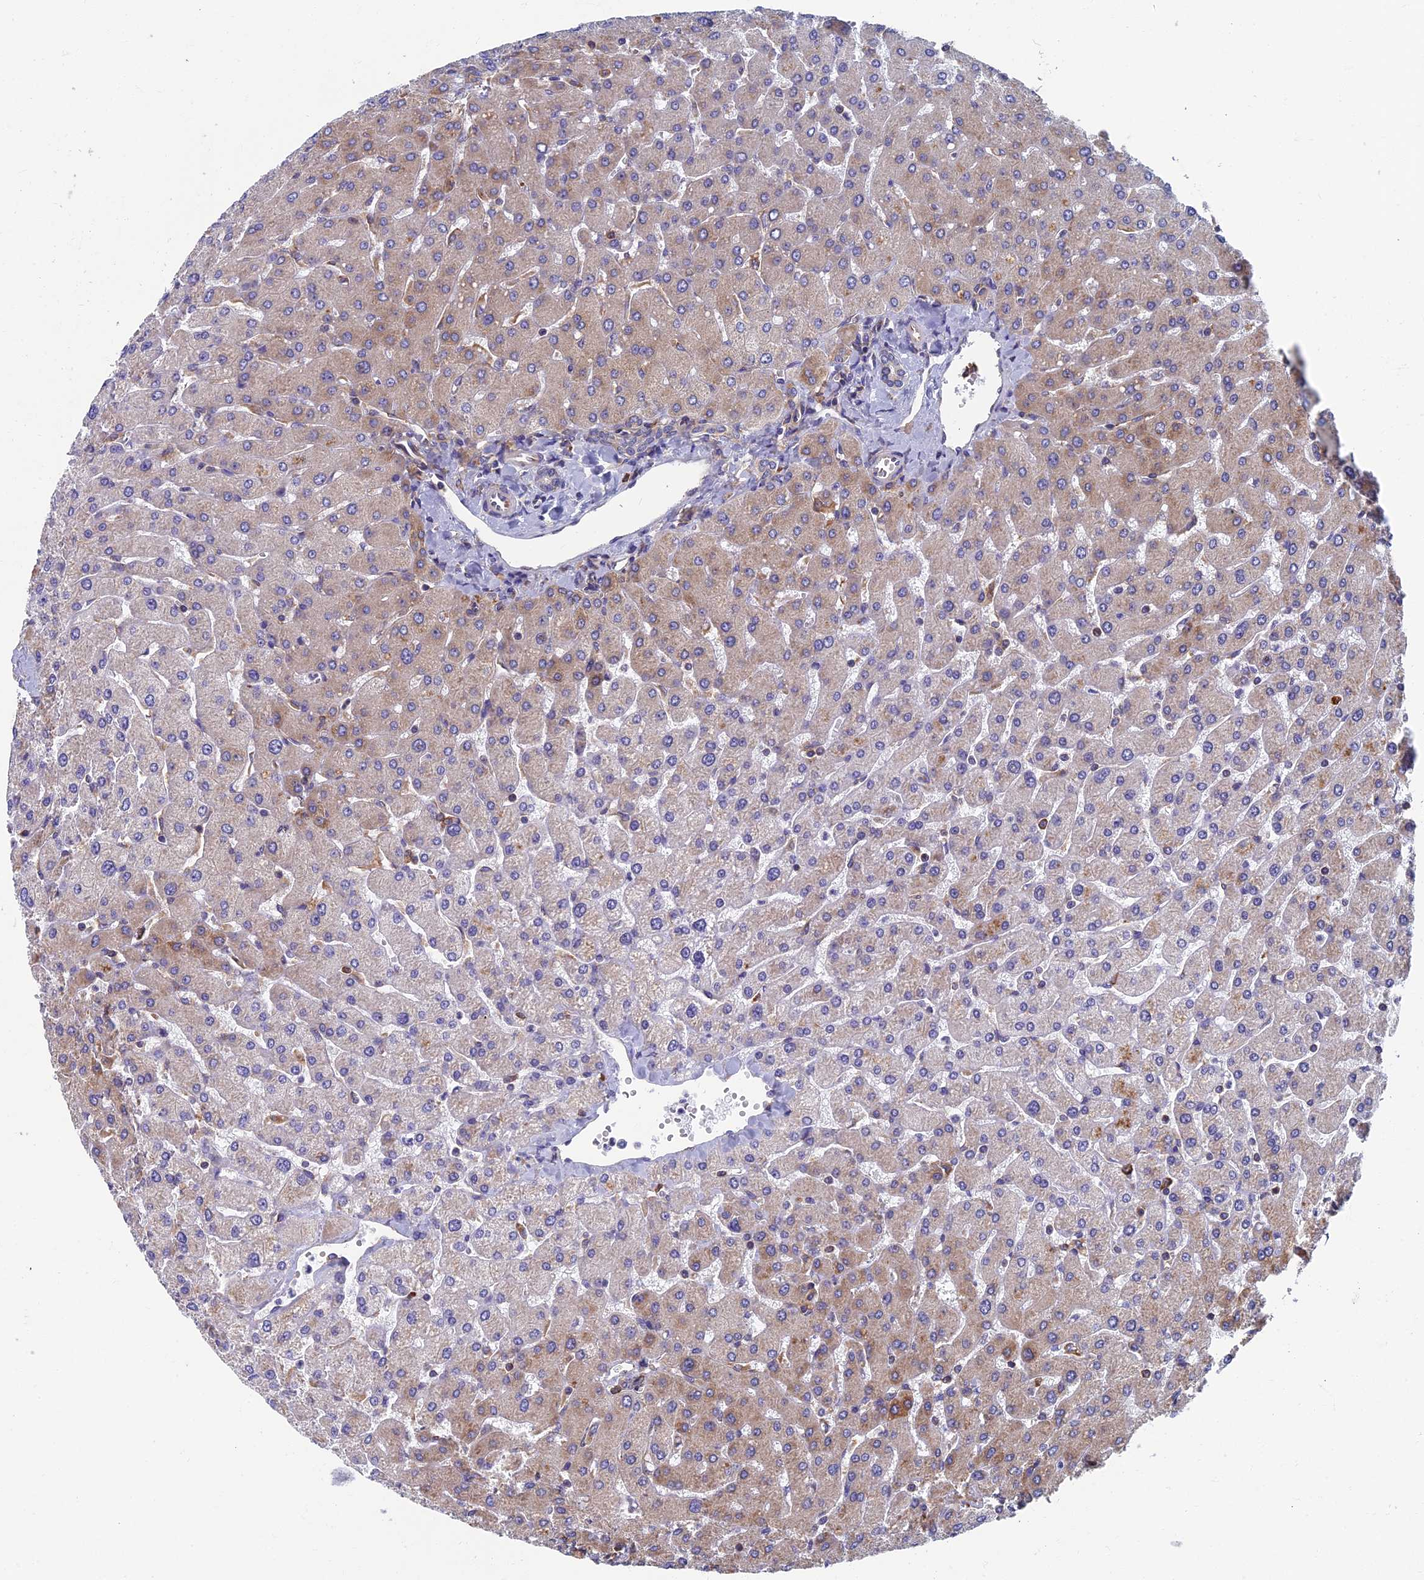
{"staining": {"intensity": "weak", "quantity": "25%-75%", "location": "cytoplasmic/membranous"}, "tissue": "liver", "cell_type": "Cholangiocytes", "image_type": "normal", "snomed": [{"axis": "morphology", "description": "Normal tissue, NOS"}, {"axis": "topography", "description": "Liver"}], "caption": "This is an image of immunohistochemistry staining of normal liver, which shows weak staining in the cytoplasmic/membranous of cholangiocytes.", "gene": "YBX1", "patient": {"sex": "male", "age": 55}}